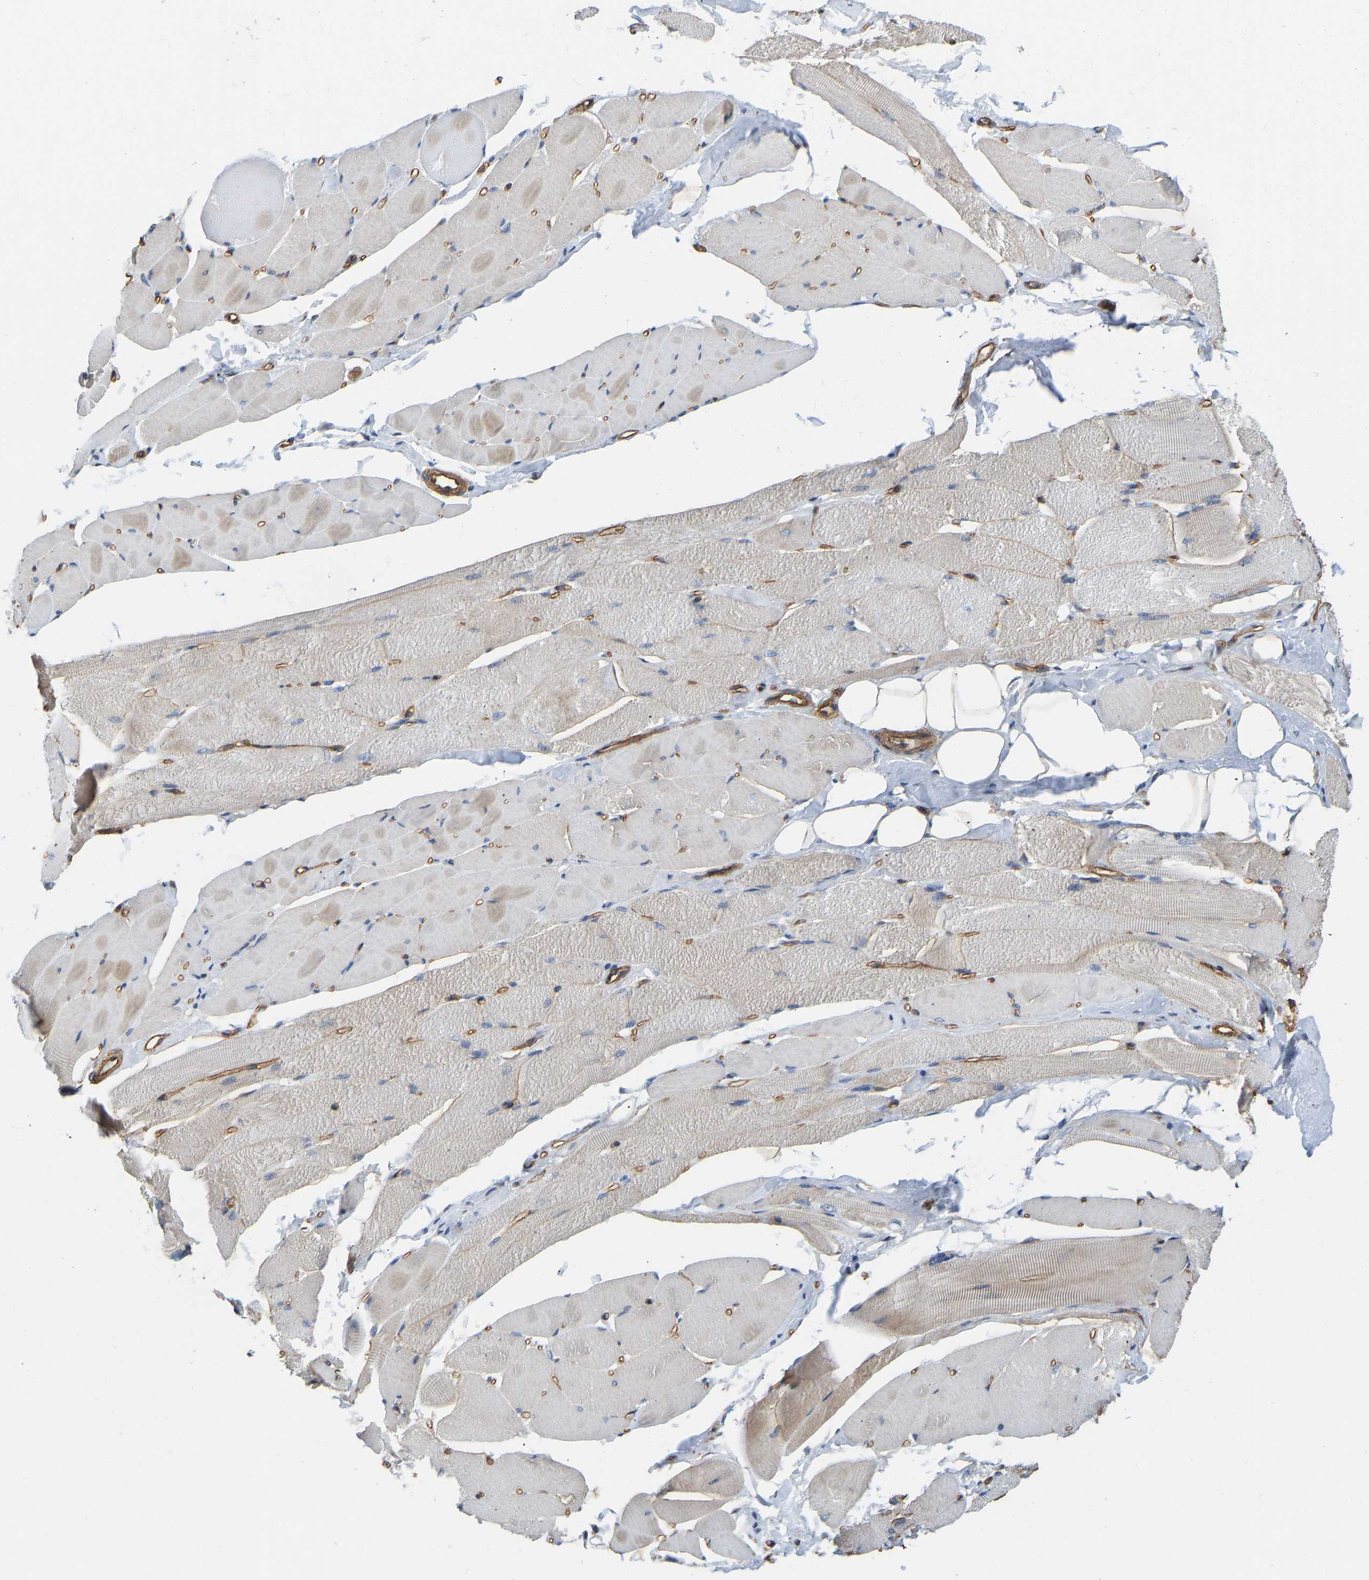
{"staining": {"intensity": "weak", "quantity": "25%-75%", "location": "cytoplasmic/membranous"}, "tissue": "skeletal muscle", "cell_type": "Myocytes", "image_type": "normal", "snomed": [{"axis": "morphology", "description": "Normal tissue, NOS"}, {"axis": "topography", "description": "Skeletal muscle"}, {"axis": "topography", "description": "Peripheral nerve tissue"}], "caption": "A histopathology image of human skeletal muscle stained for a protein displays weak cytoplasmic/membranous brown staining in myocytes. The staining is performed using DAB (3,3'-diaminobenzidine) brown chromogen to label protein expression. The nuclei are counter-stained blue using hematoxylin.", "gene": "ELMO2", "patient": {"sex": "female", "age": 84}}